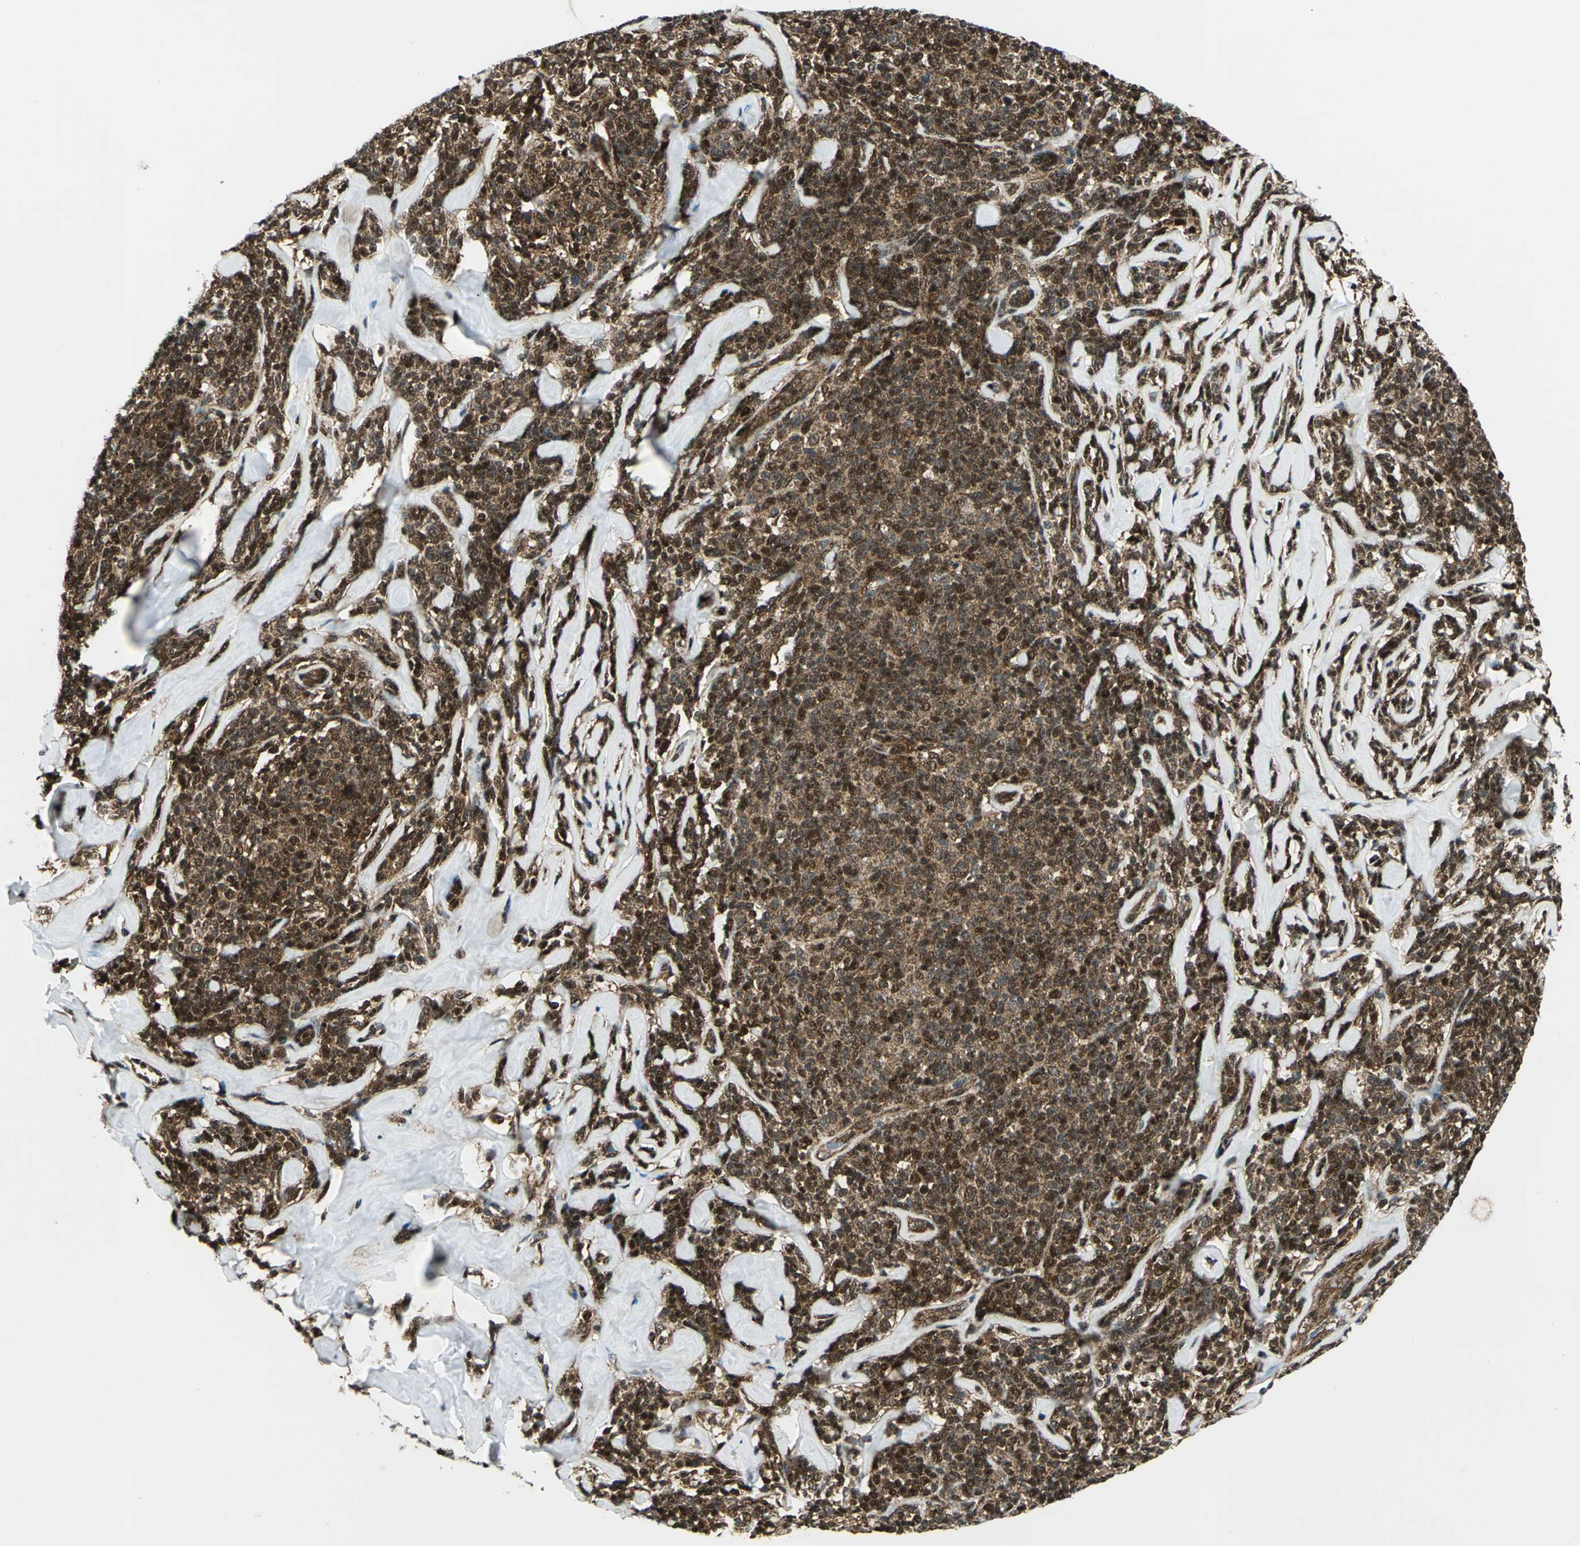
{"staining": {"intensity": "strong", "quantity": ">75%", "location": "cytoplasmic/membranous,nuclear"}, "tissue": "lymphoma", "cell_type": "Tumor cells", "image_type": "cancer", "snomed": [{"axis": "morphology", "description": "Malignant lymphoma, non-Hodgkin's type, Low grade"}, {"axis": "topography", "description": "Lymph node"}], "caption": "The photomicrograph reveals staining of lymphoma, revealing strong cytoplasmic/membranous and nuclear protein positivity (brown color) within tumor cells. The staining is performed using DAB (3,3'-diaminobenzidine) brown chromogen to label protein expression. The nuclei are counter-stained blue using hematoxylin.", "gene": "COPS5", "patient": {"sex": "female", "age": 56}}